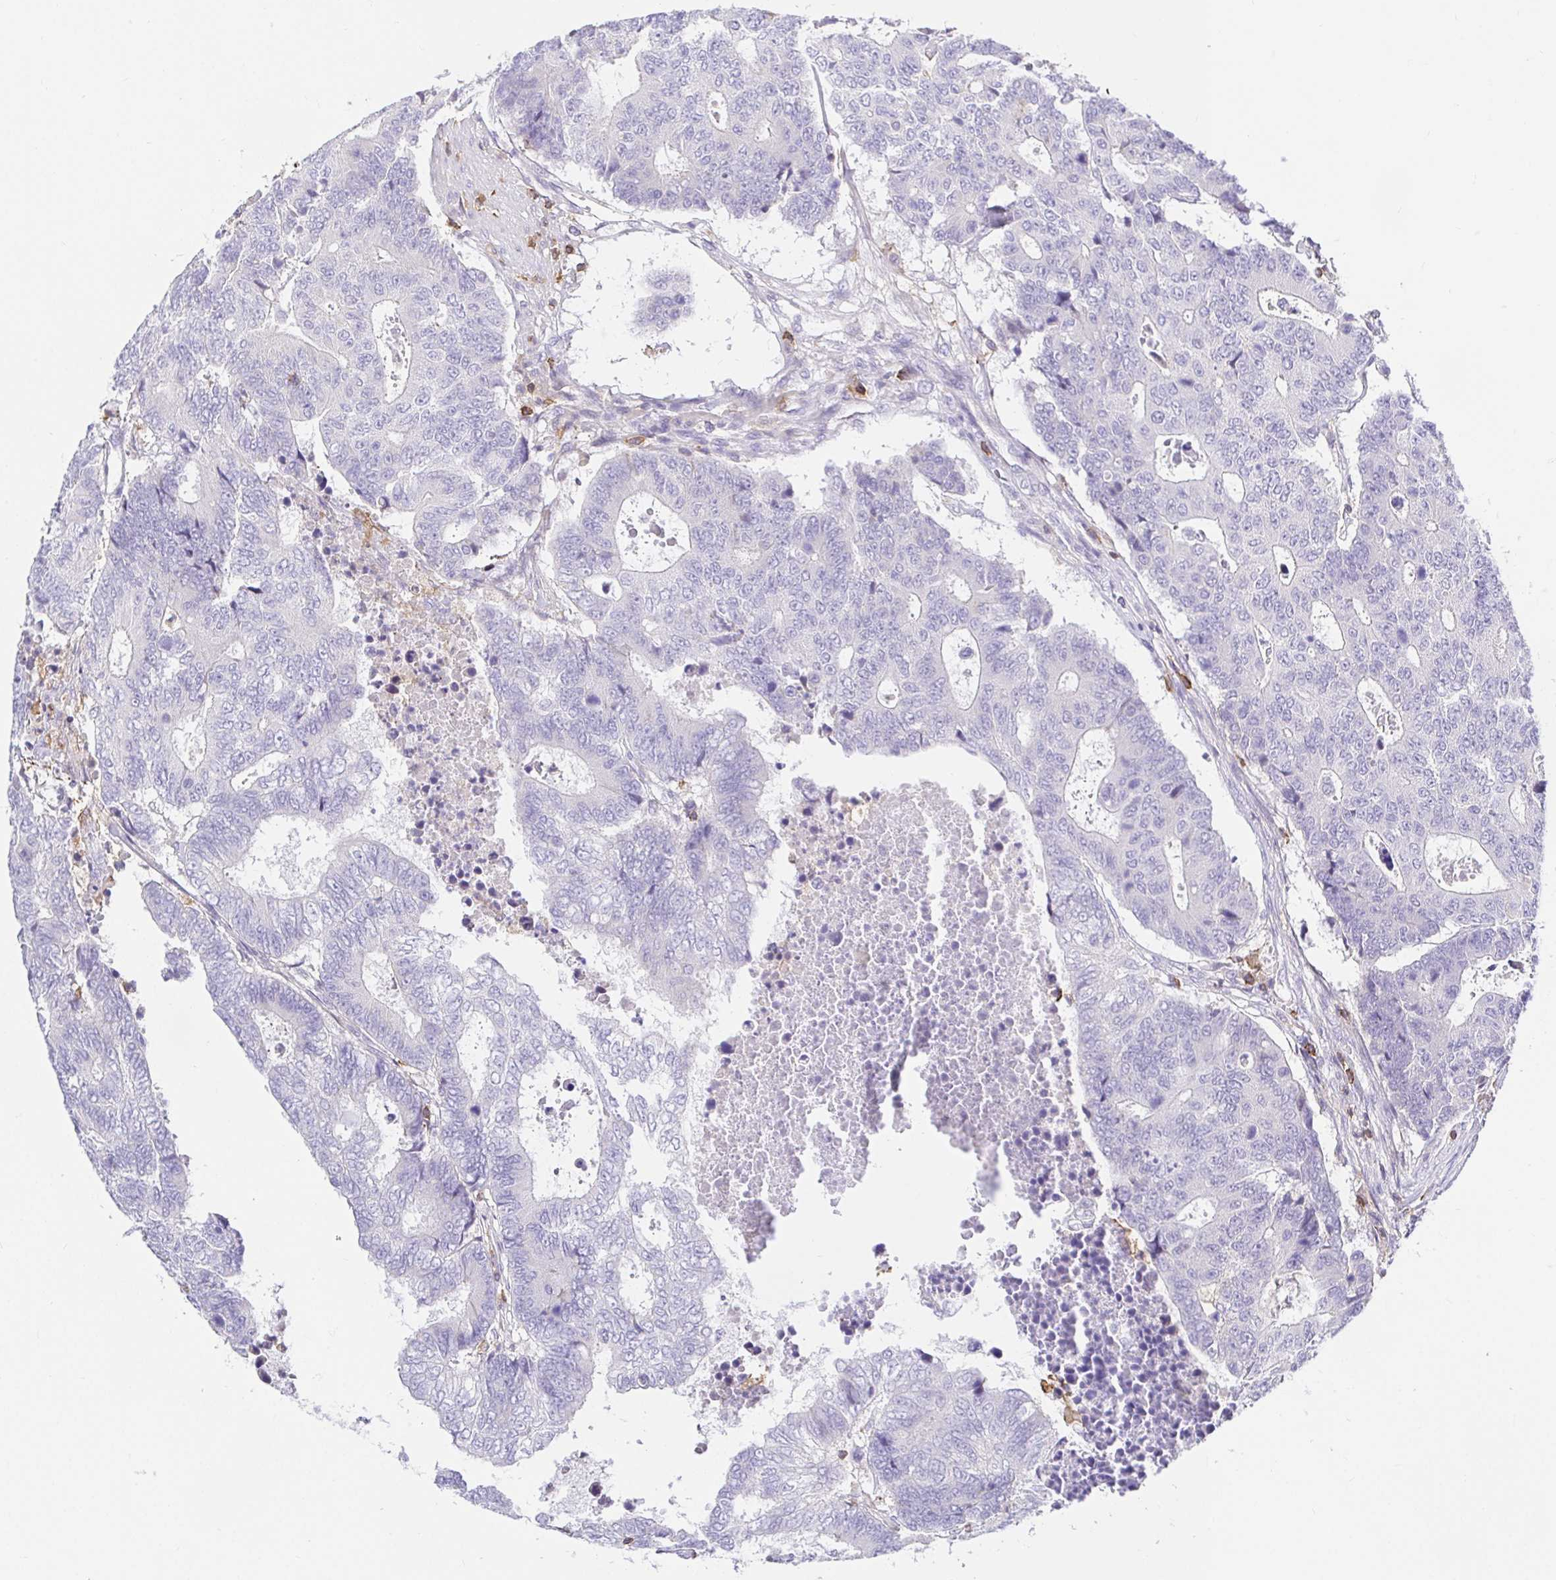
{"staining": {"intensity": "negative", "quantity": "none", "location": "none"}, "tissue": "colorectal cancer", "cell_type": "Tumor cells", "image_type": "cancer", "snomed": [{"axis": "morphology", "description": "Adenocarcinoma, NOS"}, {"axis": "topography", "description": "Colon"}], "caption": "A high-resolution histopathology image shows immunohistochemistry staining of adenocarcinoma (colorectal), which demonstrates no significant positivity in tumor cells. (DAB IHC with hematoxylin counter stain).", "gene": "SKAP1", "patient": {"sex": "female", "age": 48}}